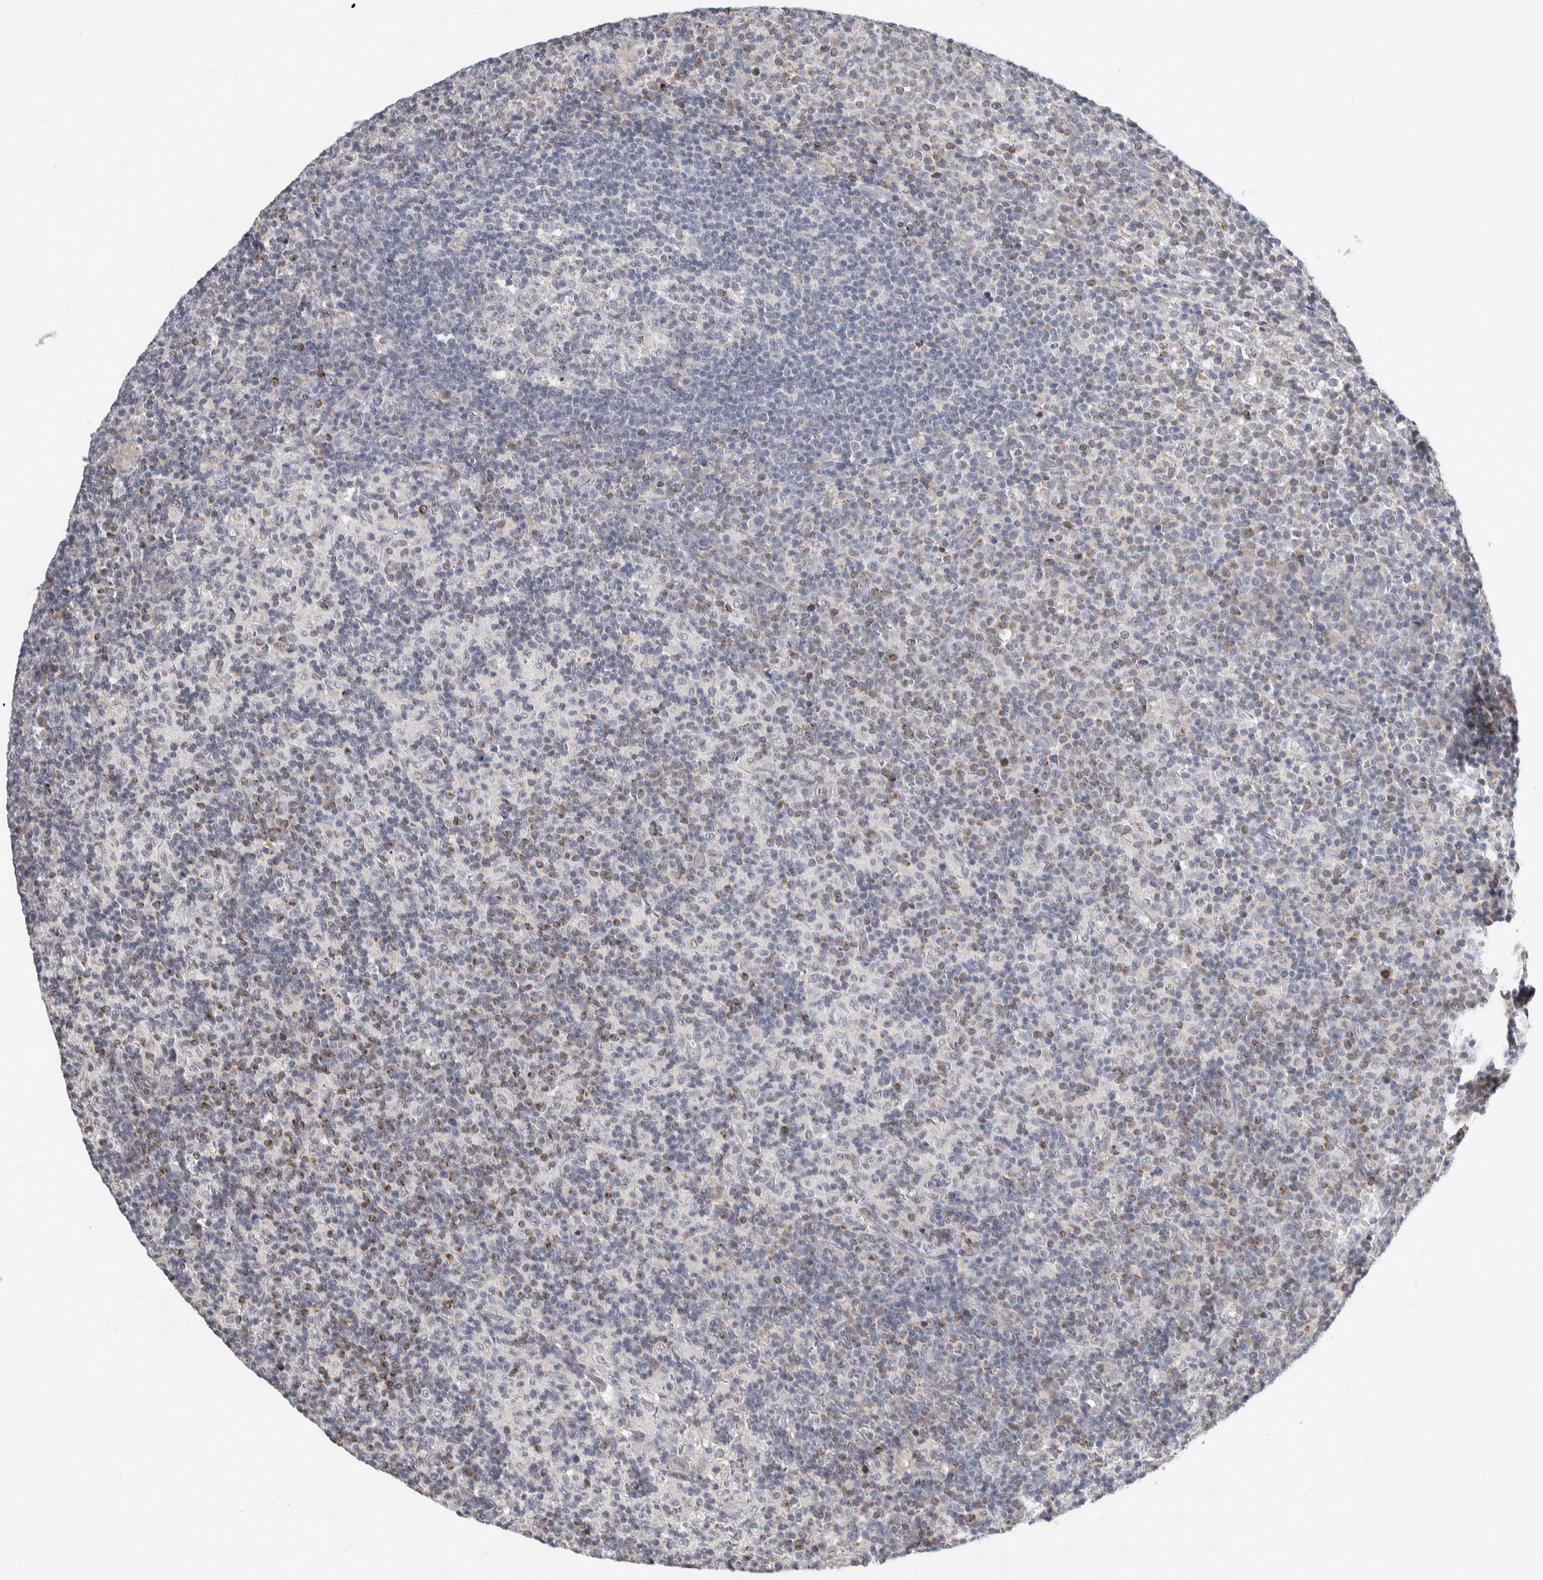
{"staining": {"intensity": "negative", "quantity": "none", "location": "none"}, "tissue": "lymph node", "cell_type": "Germinal center cells", "image_type": "normal", "snomed": [{"axis": "morphology", "description": "Normal tissue, NOS"}, {"axis": "morphology", "description": "Inflammation, NOS"}, {"axis": "topography", "description": "Lymph node"}], "caption": "This is an immunohistochemistry (IHC) micrograph of normal lymph node. There is no positivity in germinal center cells.", "gene": "SHPK", "patient": {"sex": "male", "age": 55}}